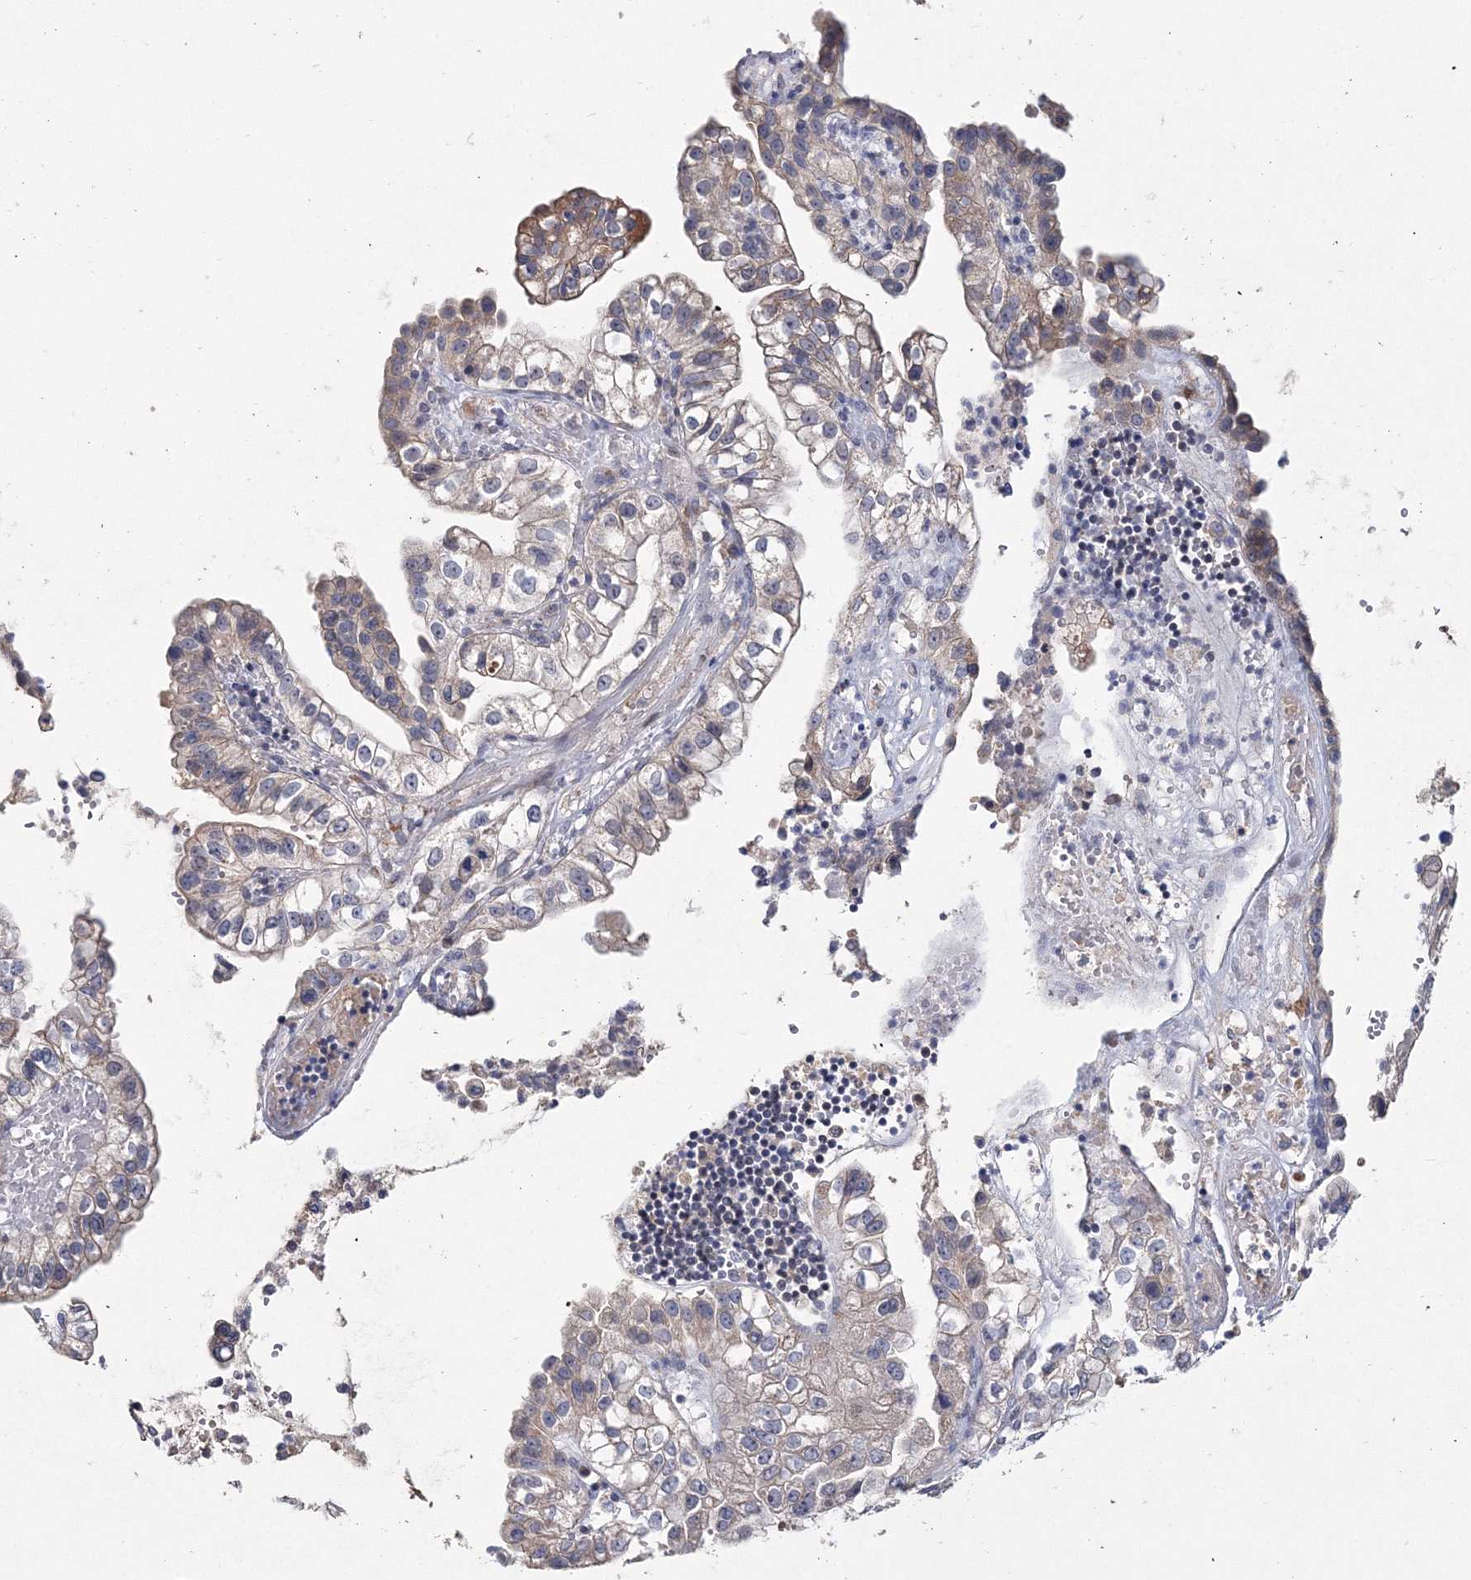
{"staining": {"intensity": "weak", "quantity": "<25%", "location": "cytoplasmic/membranous"}, "tissue": "liver cancer", "cell_type": "Tumor cells", "image_type": "cancer", "snomed": [{"axis": "morphology", "description": "Cholangiocarcinoma"}, {"axis": "topography", "description": "Liver"}], "caption": "Human cholangiocarcinoma (liver) stained for a protein using IHC exhibits no positivity in tumor cells.", "gene": "GJB5", "patient": {"sex": "female", "age": 79}}